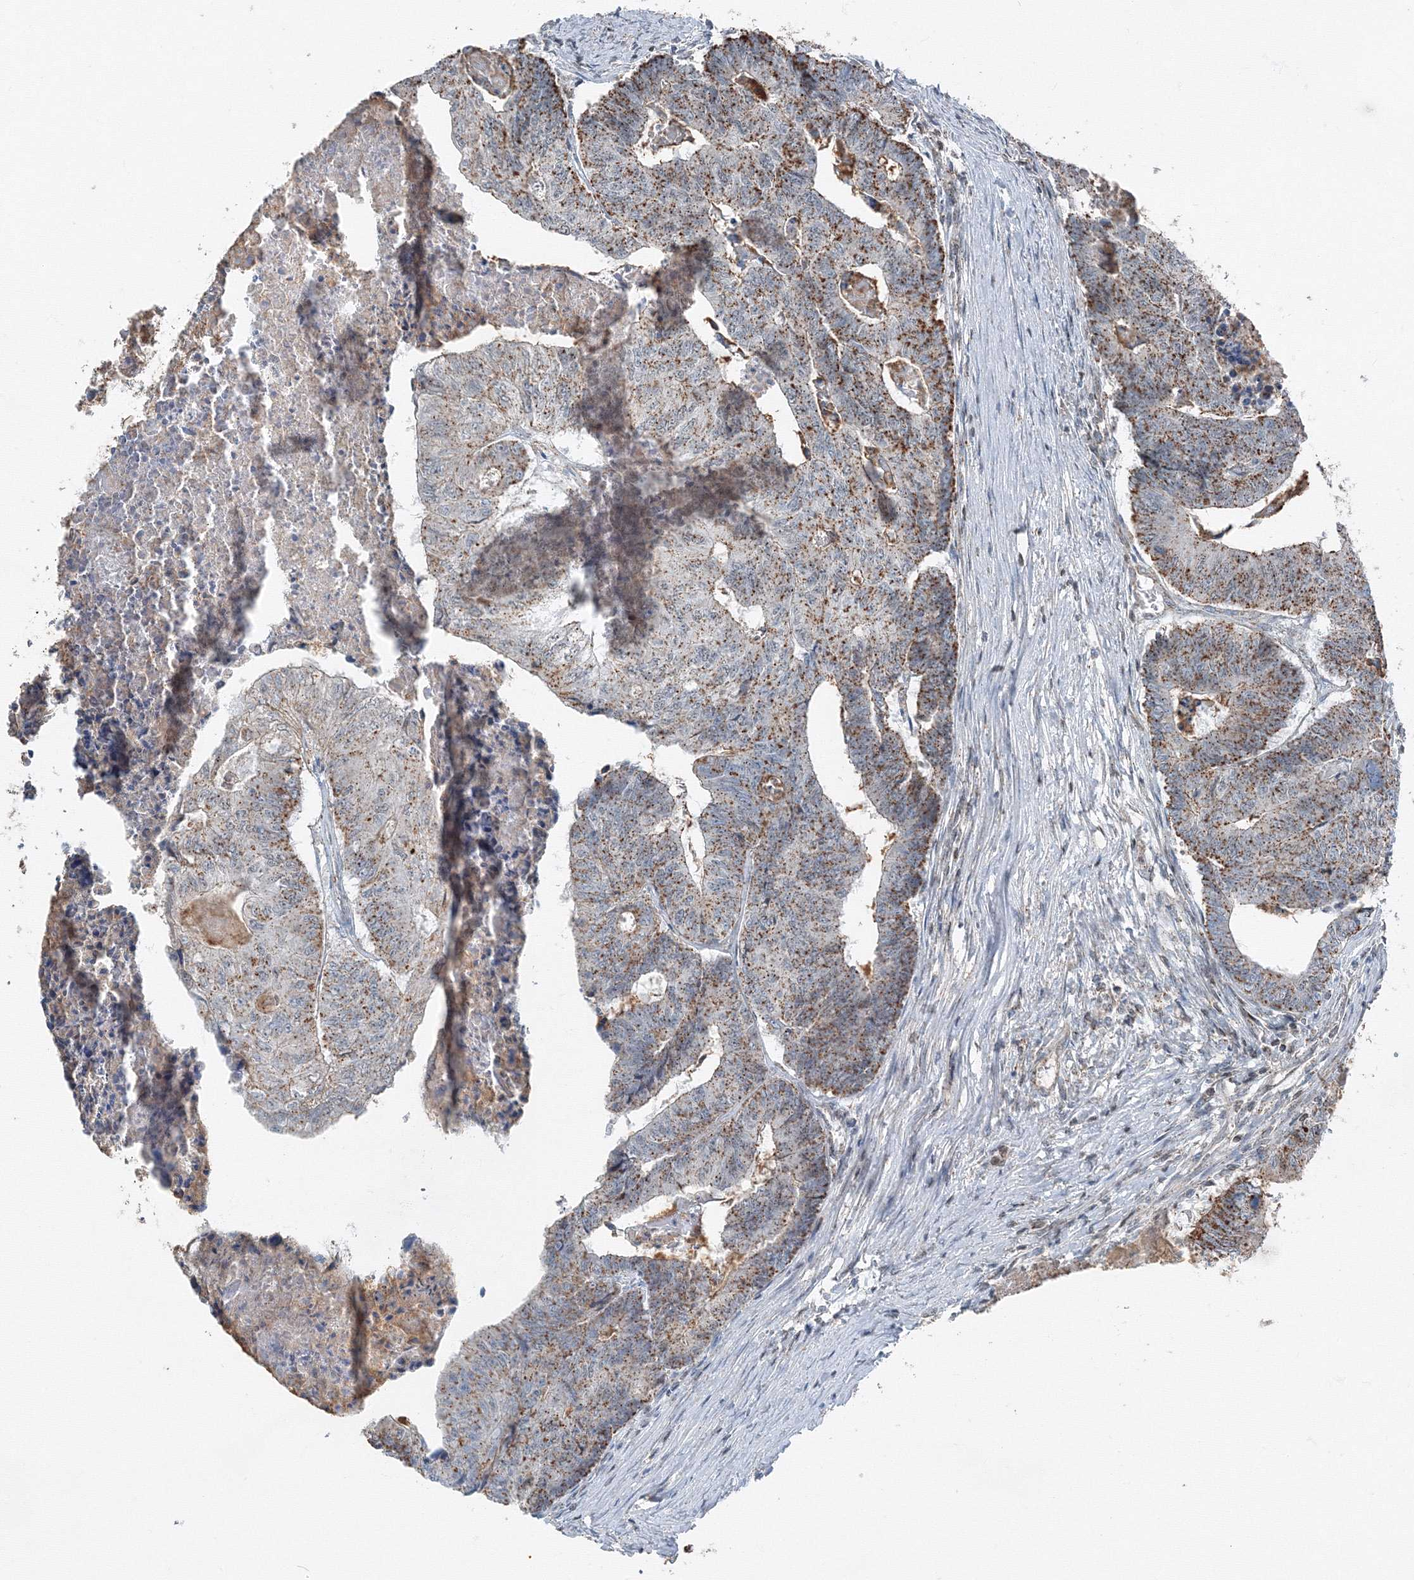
{"staining": {"intensity": "strong", "quantity": ">75%", "location": "cytoplasmic/membranous"}, "tissue": "colorectal cancer", "cell_type": "Tumor cells", "image_type": "cancer", "snomed": [{"axis": "morphology", "description": "Adenocarcinoma, NOS"}, {"axis": "topography", "description": "Colon"}], "caption": "Colorectal adenocarcinoma was stained to show a protein in brown. There is high levels of strong cytoplasmic/membranous positivity in about >75% of tumor cells.", "gene": "AASDH", "patient": {"sex": "female", "age": 67}}